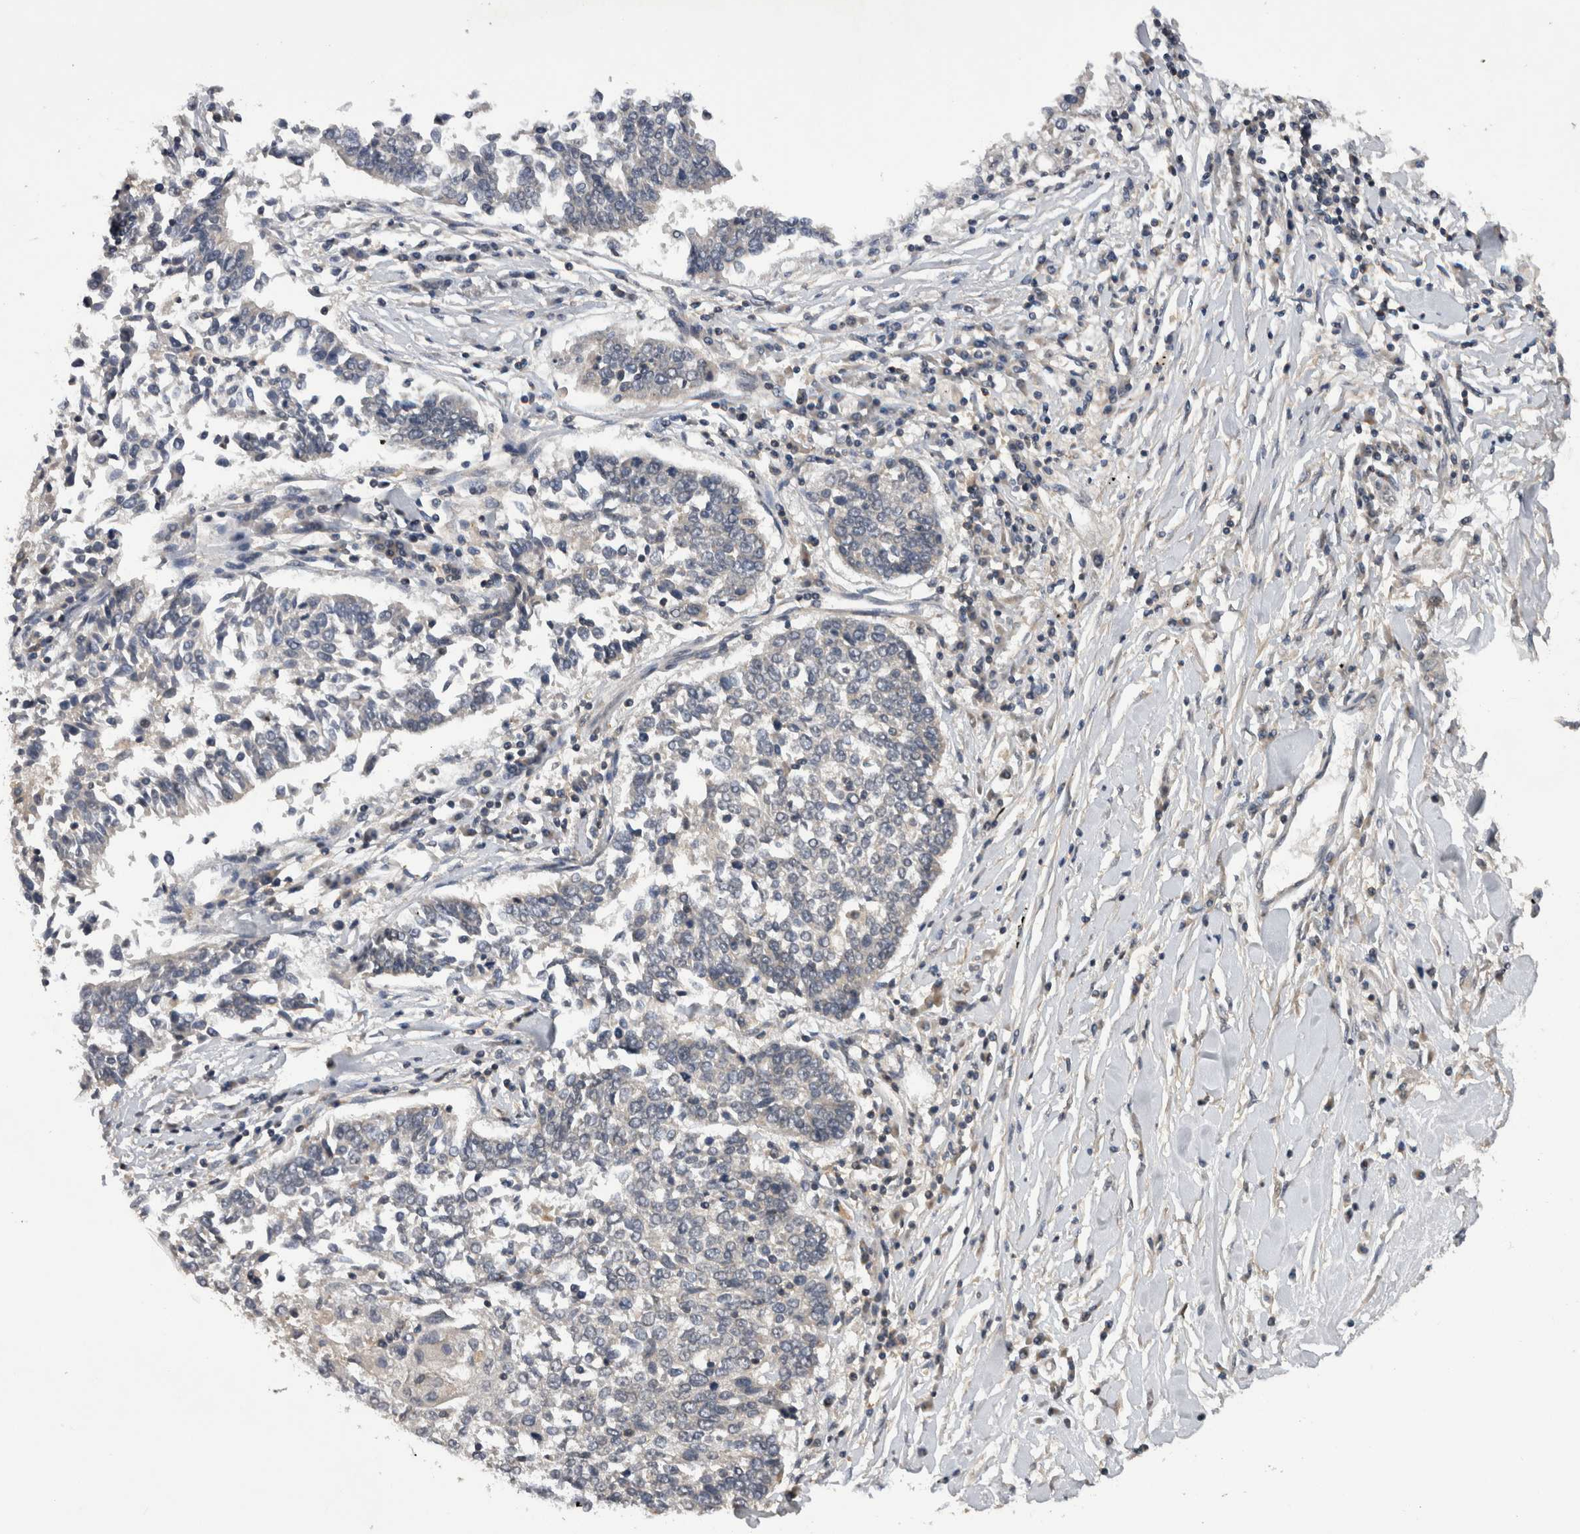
{"staining": {"intensity": "negative", "quantity": "none", "location": "none"}, "tissue": "lung cancer", "cell_type": "Tumor cells", "image_type": "cancer", "snomed": [{"axis": "morphology", "description": "Normal tissue, NOS"}, {"axis": "morphology", "description": "Squamous cell carcinoma, NOS"}, {"axis": "topography", "description": "Cartilage tissue"}, {"axis": "topography", "description": "Bronchus"}, {"axis": "topography", "description": "Lung"}, {"axis": "topography", "description": "Peripheral nerve tissue"}], "caption": "This is a image of immunohistochemistry (IHC) staining of lung cancer, which shows no staining in tumor cells.", "gene": "NFATC2", "patient": {"sex": "female", "age": 49}}